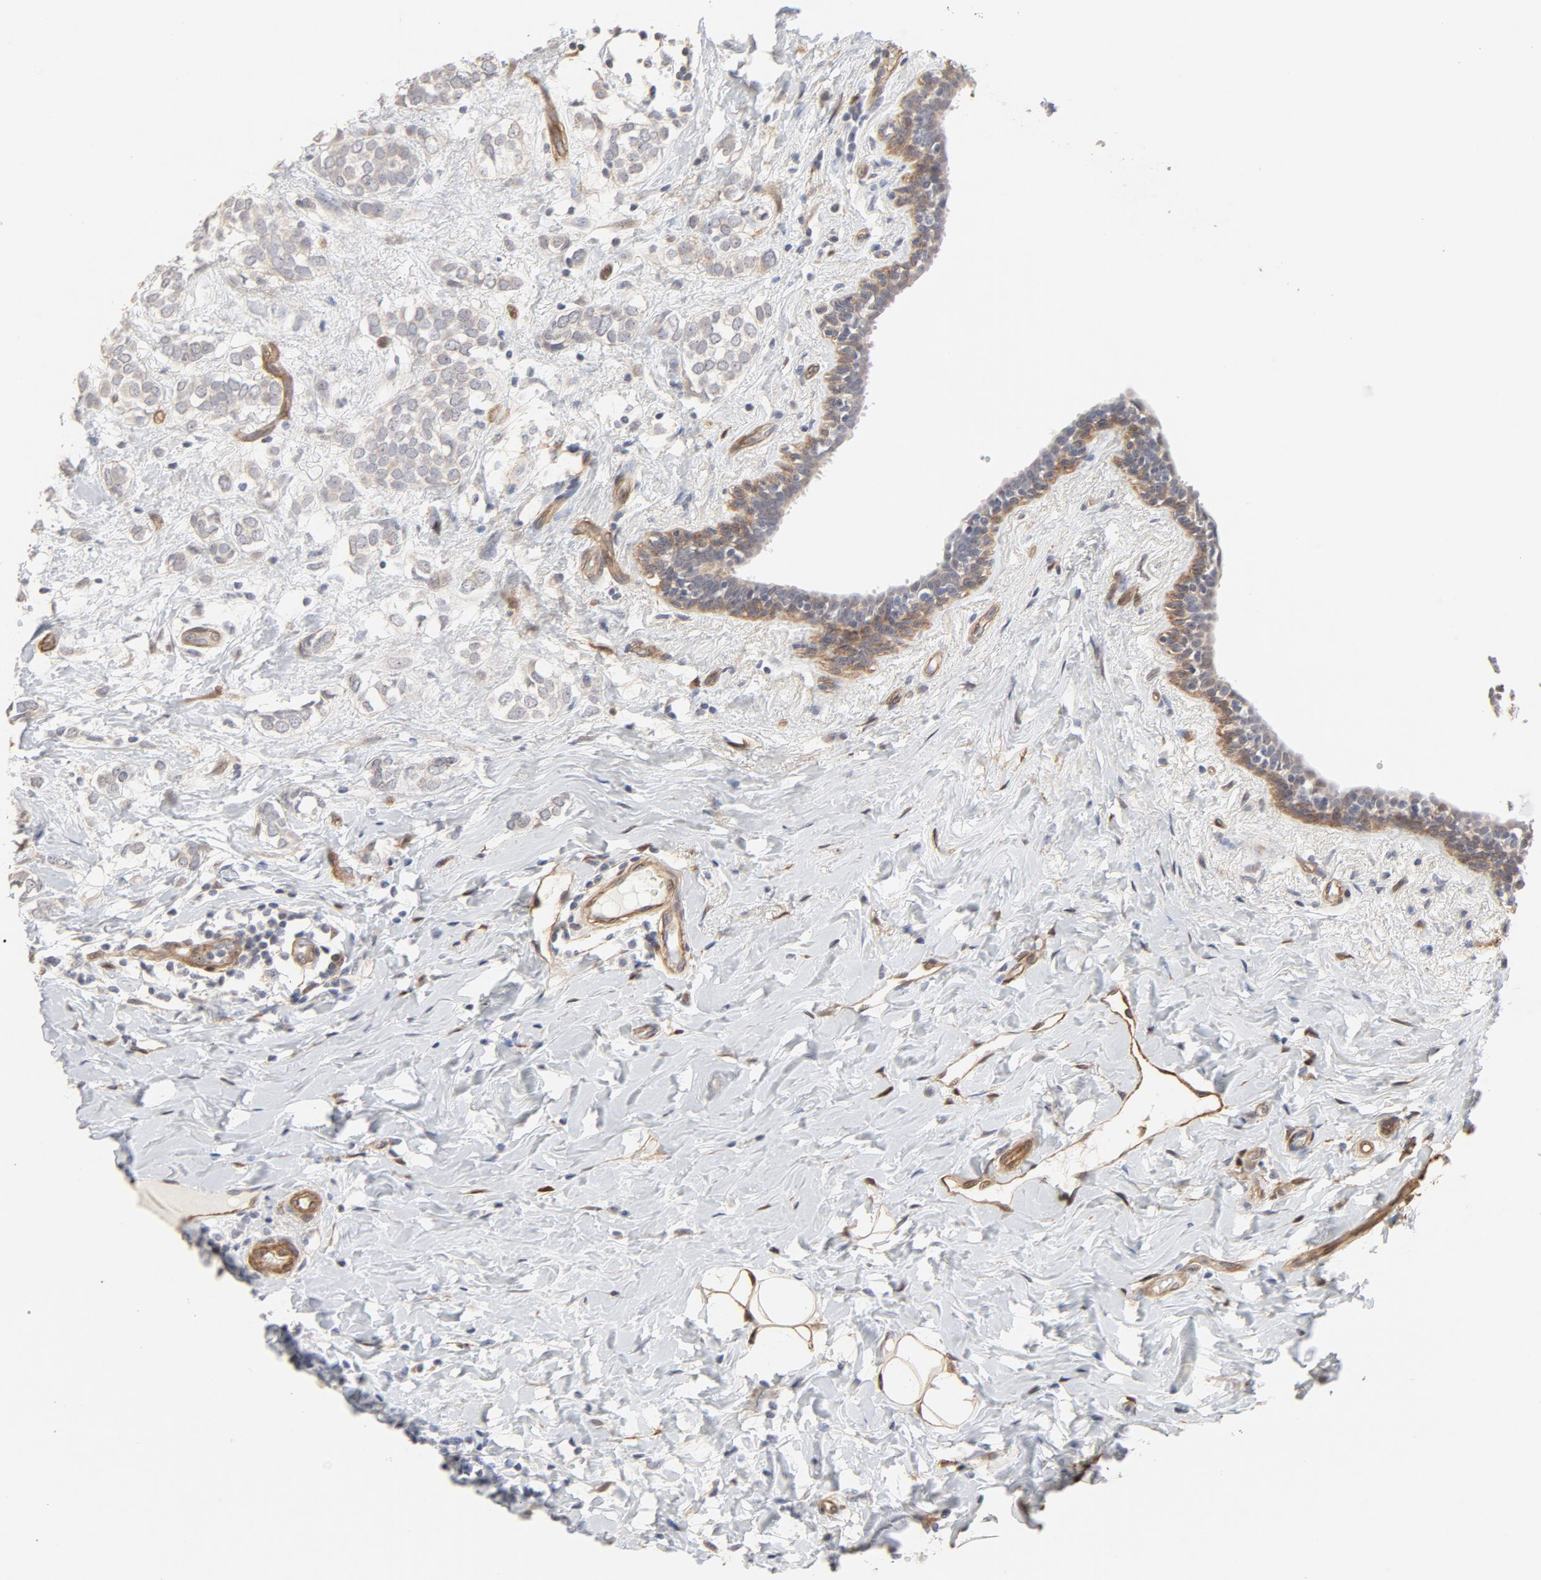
{"staining": {"intensity": "negative", "quantity": "none", "location": "none"}, "tissue": "breast cancer", "cell_type": "Tumor cells", "image_type": "cancer", "snomed": [{"axis": "morphology", "description": "Normal tissue, NOS"}, {"axis": "morphology", "description": "Lobular carcinoma"}, {"axis": "topography", "description": "Breast"}], "caption": "The histopathology image reveals no significant expression in tumor cells of breast lobular carcinoma. The staining was performed using DAB to visualize the protein expression in brown, while the nuclei were stained in blue with hematoxylin (Magnification: 20x).", "gene": "MAGED4", "patient": {"sex": "female", "age": 47}}